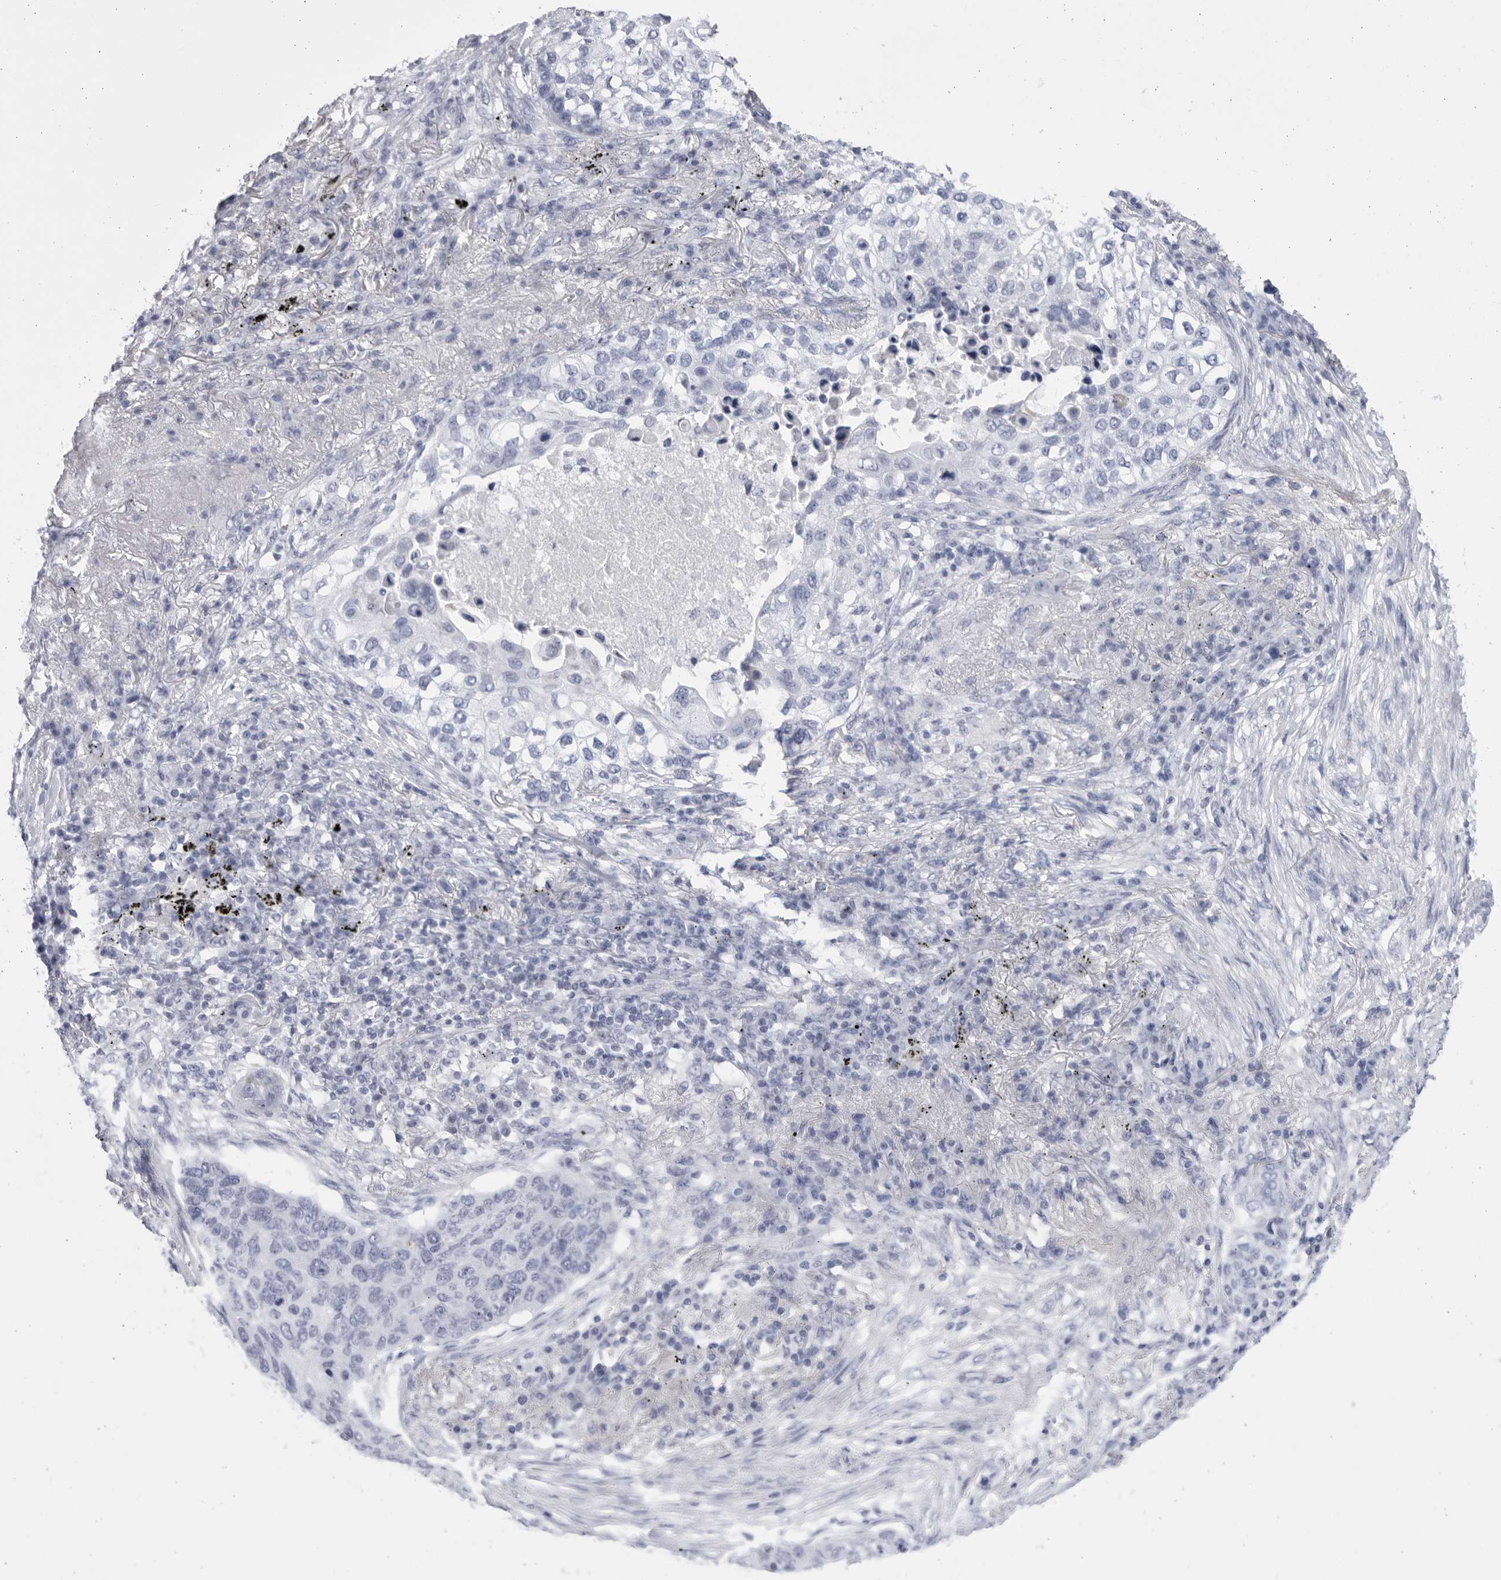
{"staining": {"intensity": "negative", "quantity": "none", "location": "none"}, "tissue": "lung cancer", "cell_type": "Tumor cells", "image_type": "cancer", "snomed": [{"axis": "morphology", "description": "Squamous cell carcinoma, NOS"}, {"axis": "topography", "description": "Lung"}], "caption": "This is an immunohistochemistry (IHC) micrograph of human lung squamous cell carcinoma. There is no expression in tumor cells.", "gene": "CCDC181", "patient": {"sex": "female", "age": 63}}